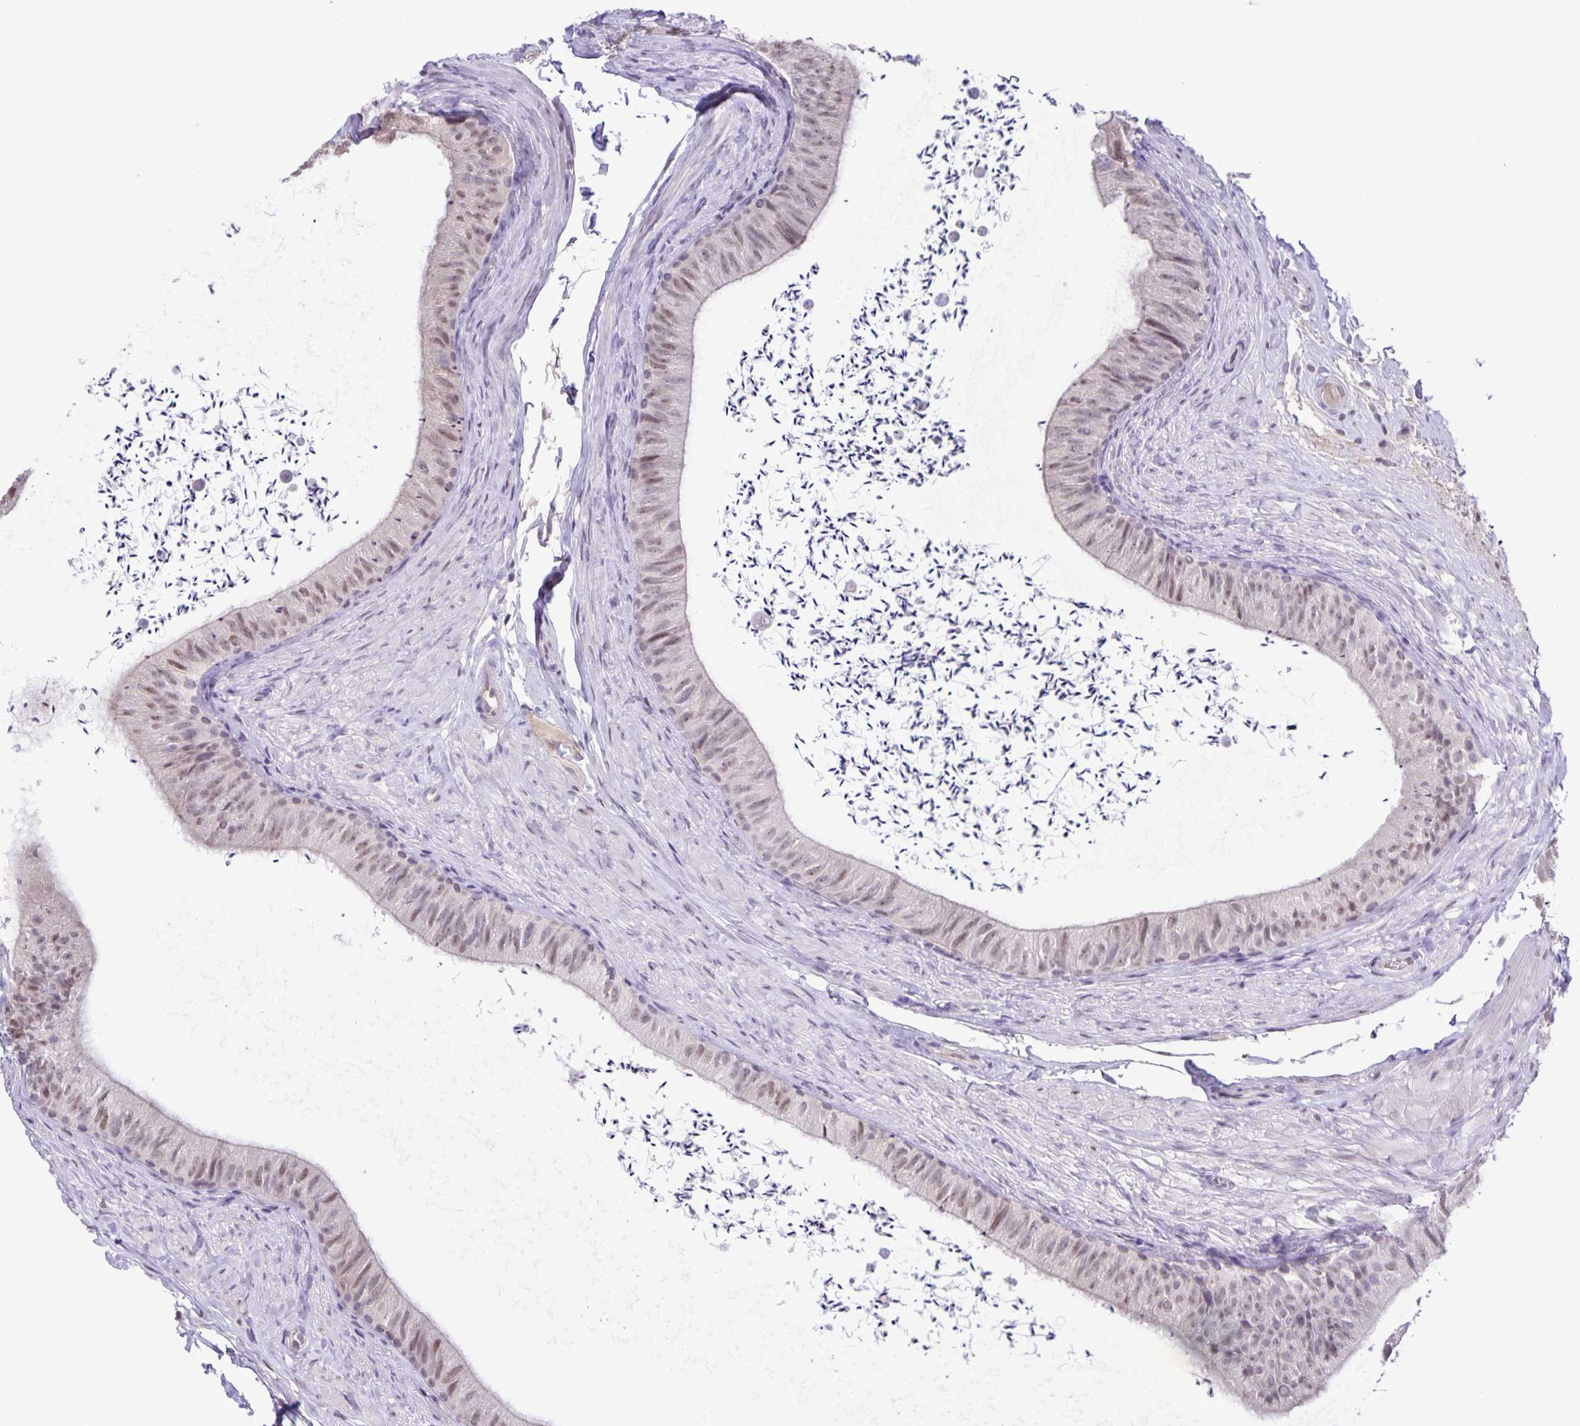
{"staining": {"intensity": "weak", "quantity": "25%-75%", "location": "nuclear"}, "tissue": "epididymis", "cell_type": "Glandular cells", "image_type": "normal", "snomed": [{"axis": "morphology", "description": "Normal tissue, NOS"}, {"axis": "topography", "description": "Epididymis, spermatic cord, NOS"}, {"axis": "topography", "description": "Epididymis"}, {"axis": "topography", "description": "Peripheral nerve tissue"}], "caption": "Protein staining of unremarkable epididymis reveals weak nuclear expression in approximately 25%-75% of glandular cells.", "gene": "ONECUT2", "patient": {"sex": "male", "age": 29}}